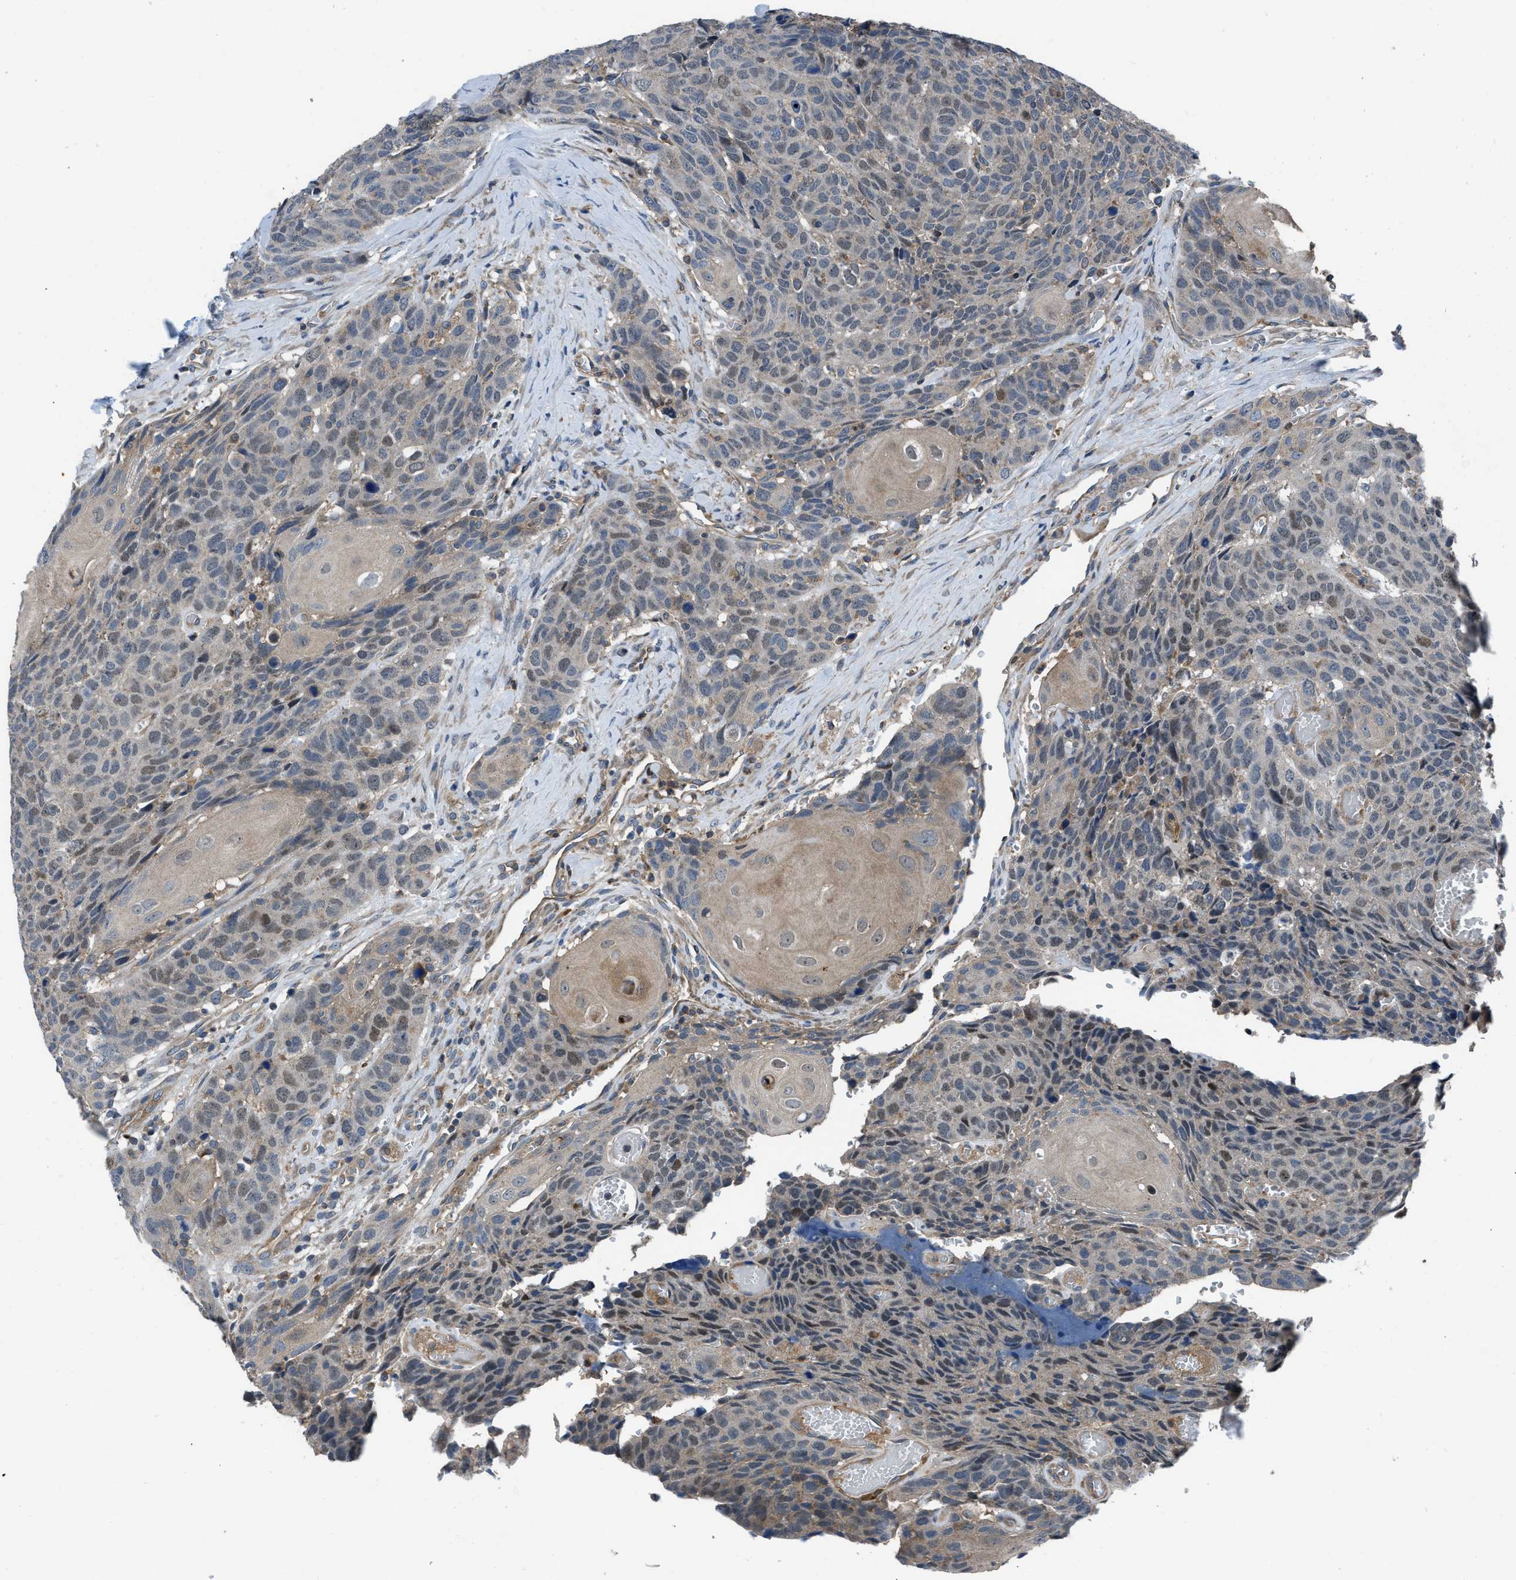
{"staining": {"intensity": "moderate", "quantity": "<25%", "location": "nuclear"}, "tissue": "head and neck cancer", "cell_type": "Tumor cells", "image_type": "cancer", "snomed": [{"axis": "morphology", "description": "Squamous cell carcinoma, NOS"}, {"axis": "topography", "description": "Head-Neck"}], "caption": "Head and neck cancer was stained to show a protein in brown. There is low levels of moderate nuclear staining in about <25% of tumor cells.", "gene": "USP25", "patient": {"sex": "male", "age": 66}}